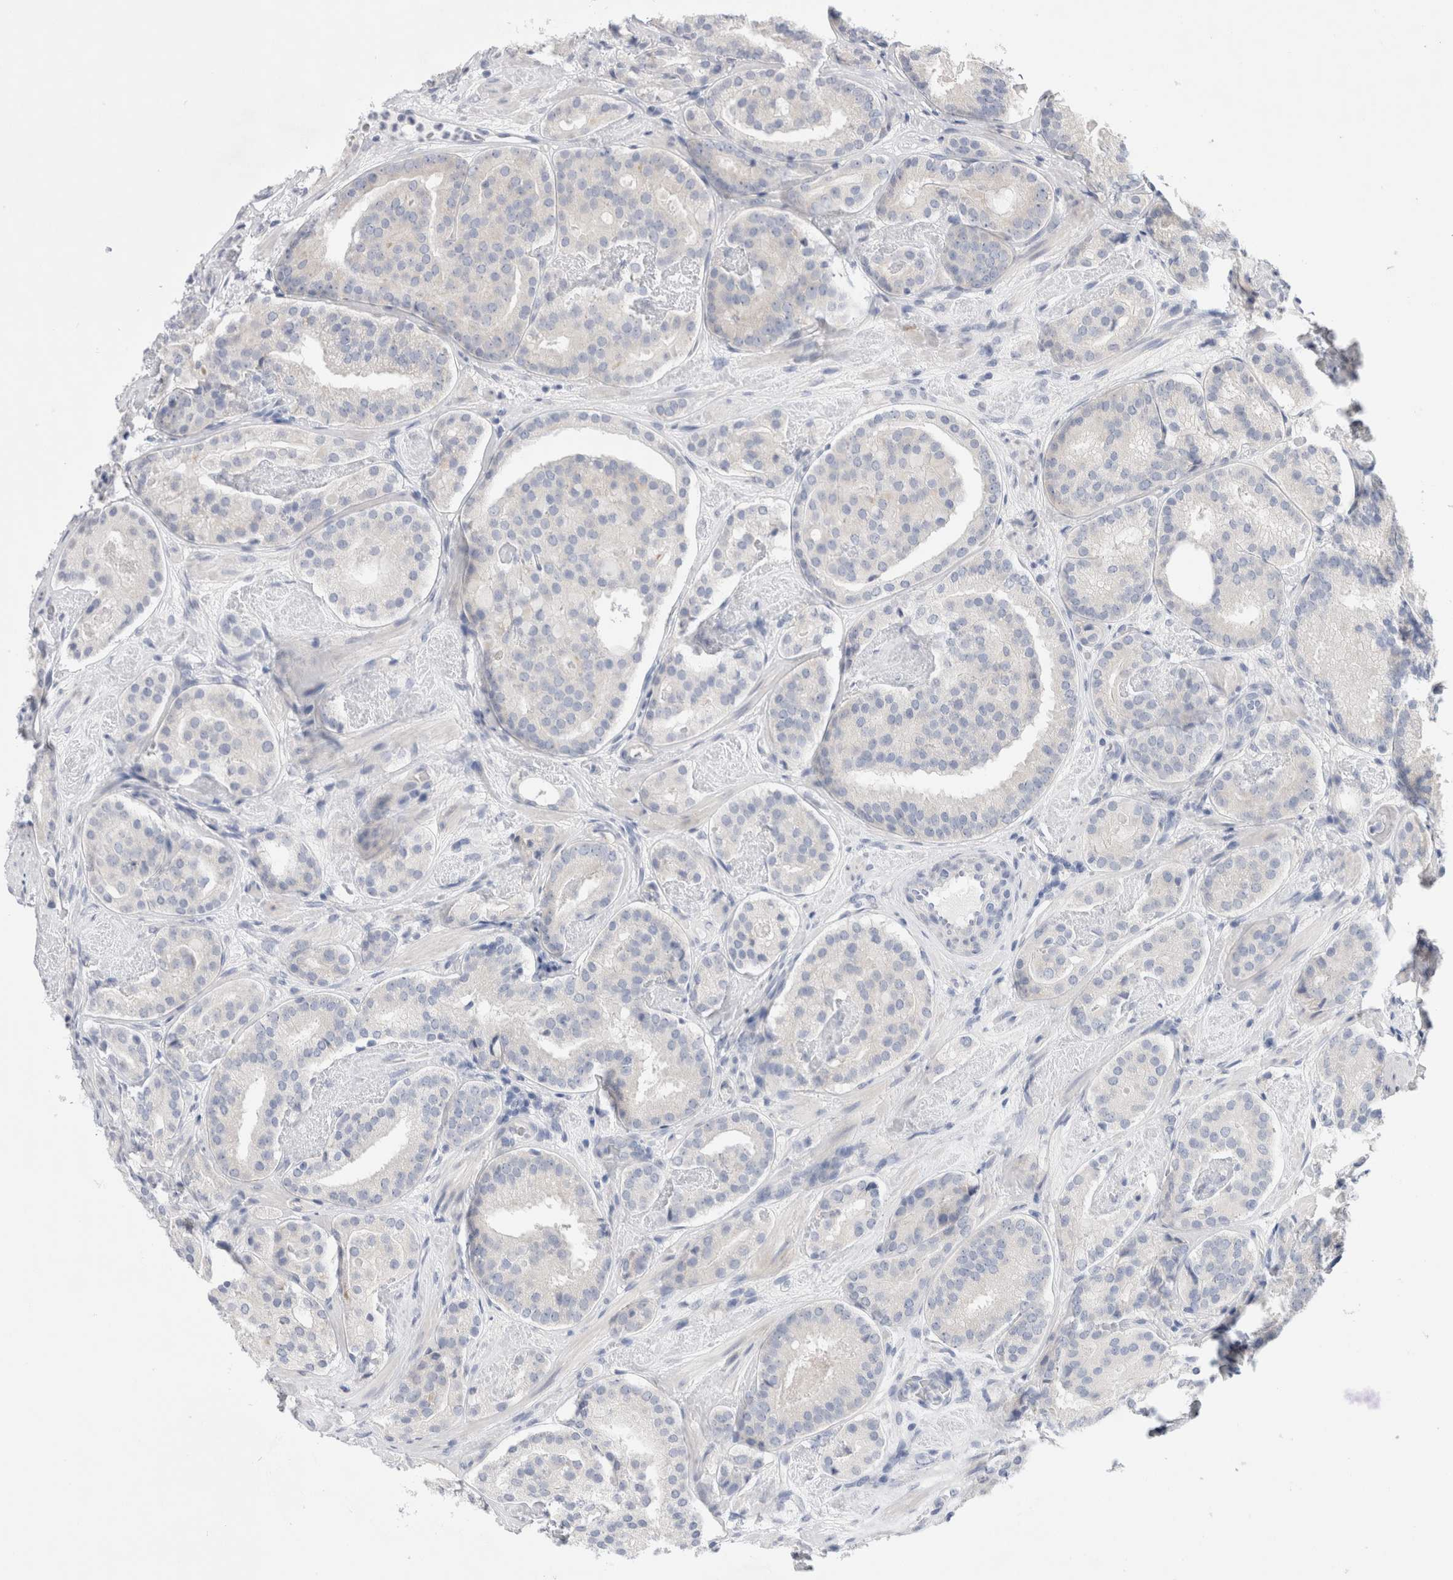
{"staining": {"intensity": "negative", "quantity": "none", "location": "none"}, "tissue": "prostate cancer", "cell_type": "Tumor cells", "image_type": "cancer", "snomed": [{"axis": "morphology", "description": "Adenocarcinoma, Low grade"}, {"axis": "topography", "description": "Prostate"}], "caption": "Immunohistochemistry (IHC) histopathology image of neoplastic tissue: prostate cancer stained with DAB (3,3'-diaminobenzidine) exhibits no significant protein expression in tumor cells. The staining is performed using DAB (3,3'-diaminobenzidine) brown chromogen with nuclei counter-stained in using hematoxylin.", "gene": "RBM12B", "patient": {"sex": "male", "age": 69}}